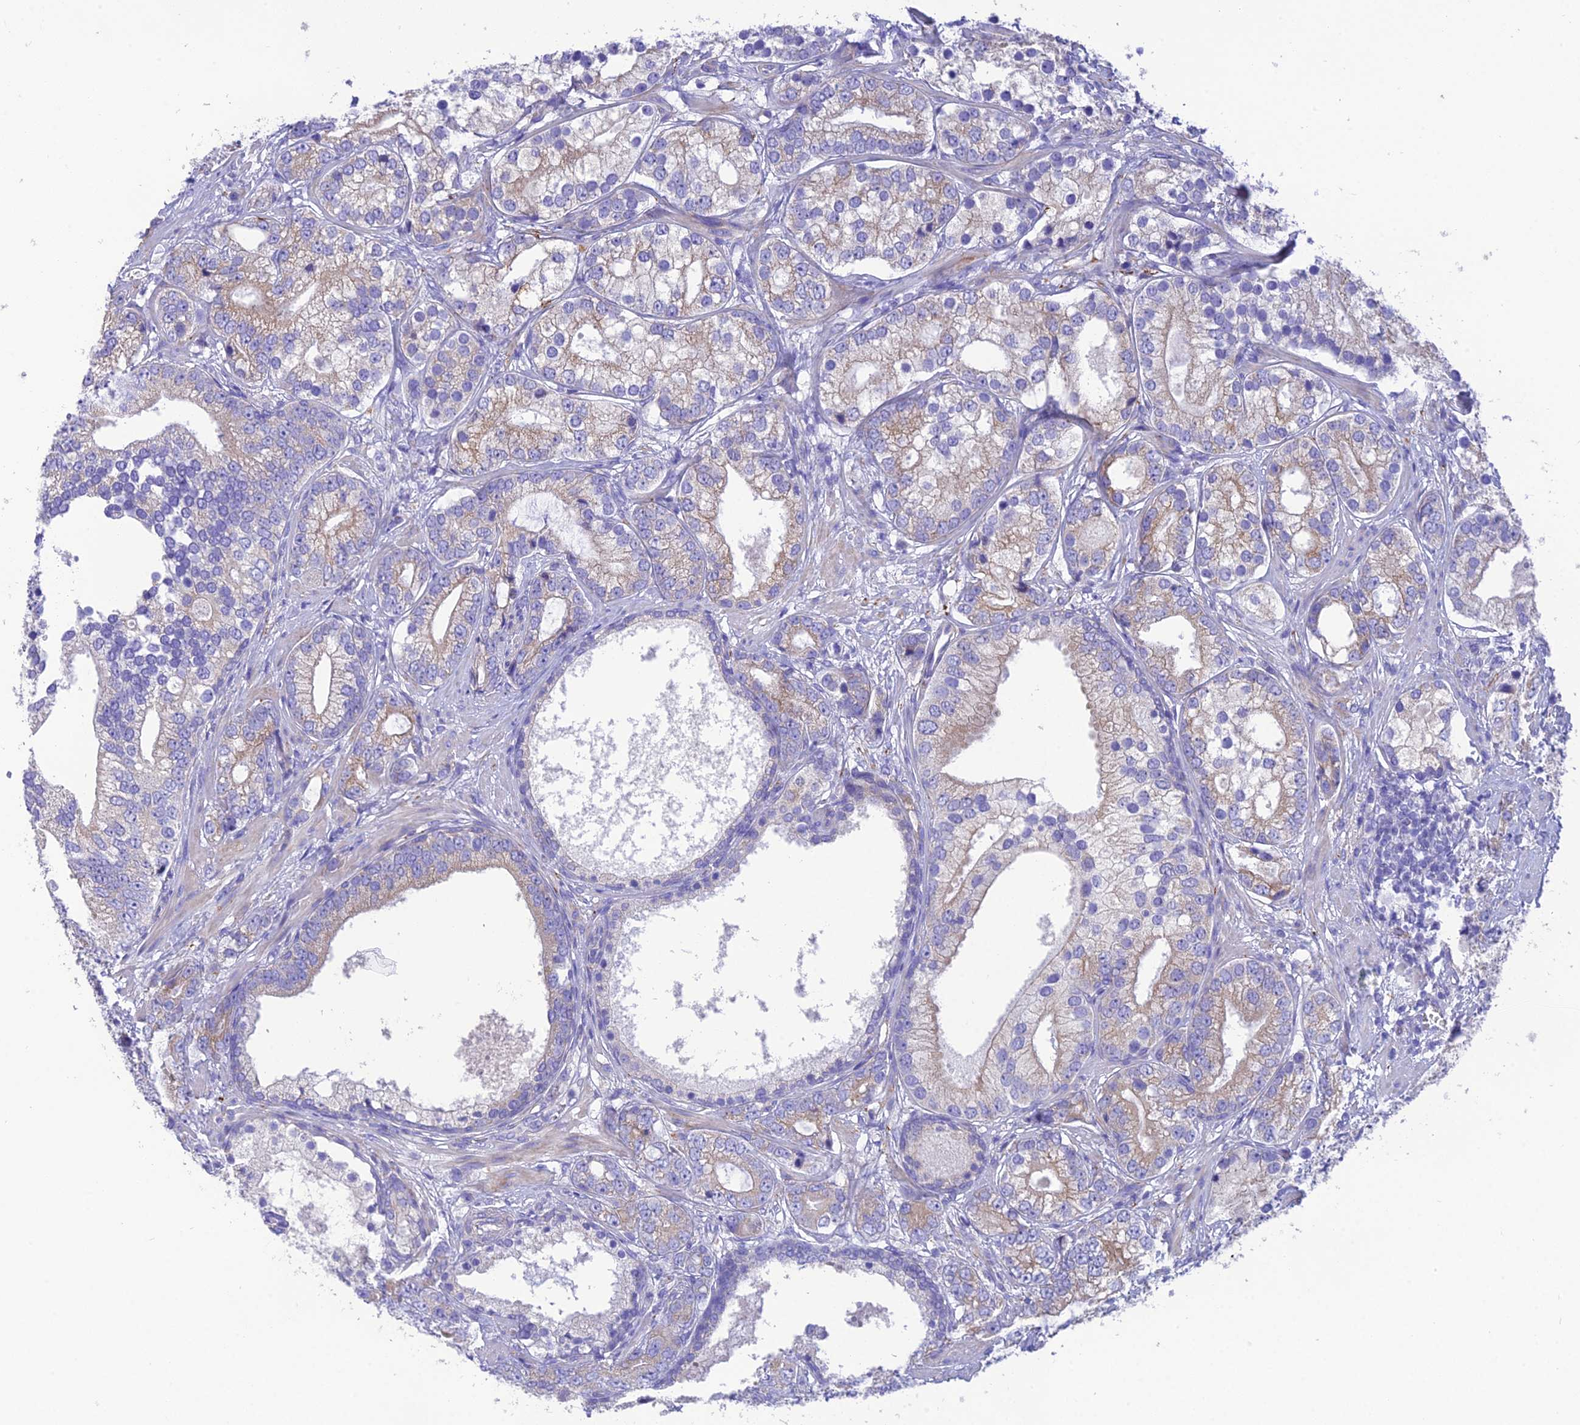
{"staining": {"intensity": "weak", "quantity": "25%-75%", "location": "cytoplasmic/membranous"}, "tissue": "prostate cancer", "cell_type": "Tumor cells", "image_type": "cancer", "snomed": [{"axis": "morphology", "description": "Adenocarcinoma, High grade"}, {"axis": "topography", "description": "Prostate"}], "caption": "DAB immunohistochemical staining of human prostate high-grade adenocarcinoma demonstrates weak cytoplasmic/membranous protein staining in approximately 25%-75% of tumor cells.", "gene": "HSD17B2", "patient": {"sex": "male", "age": 75}}